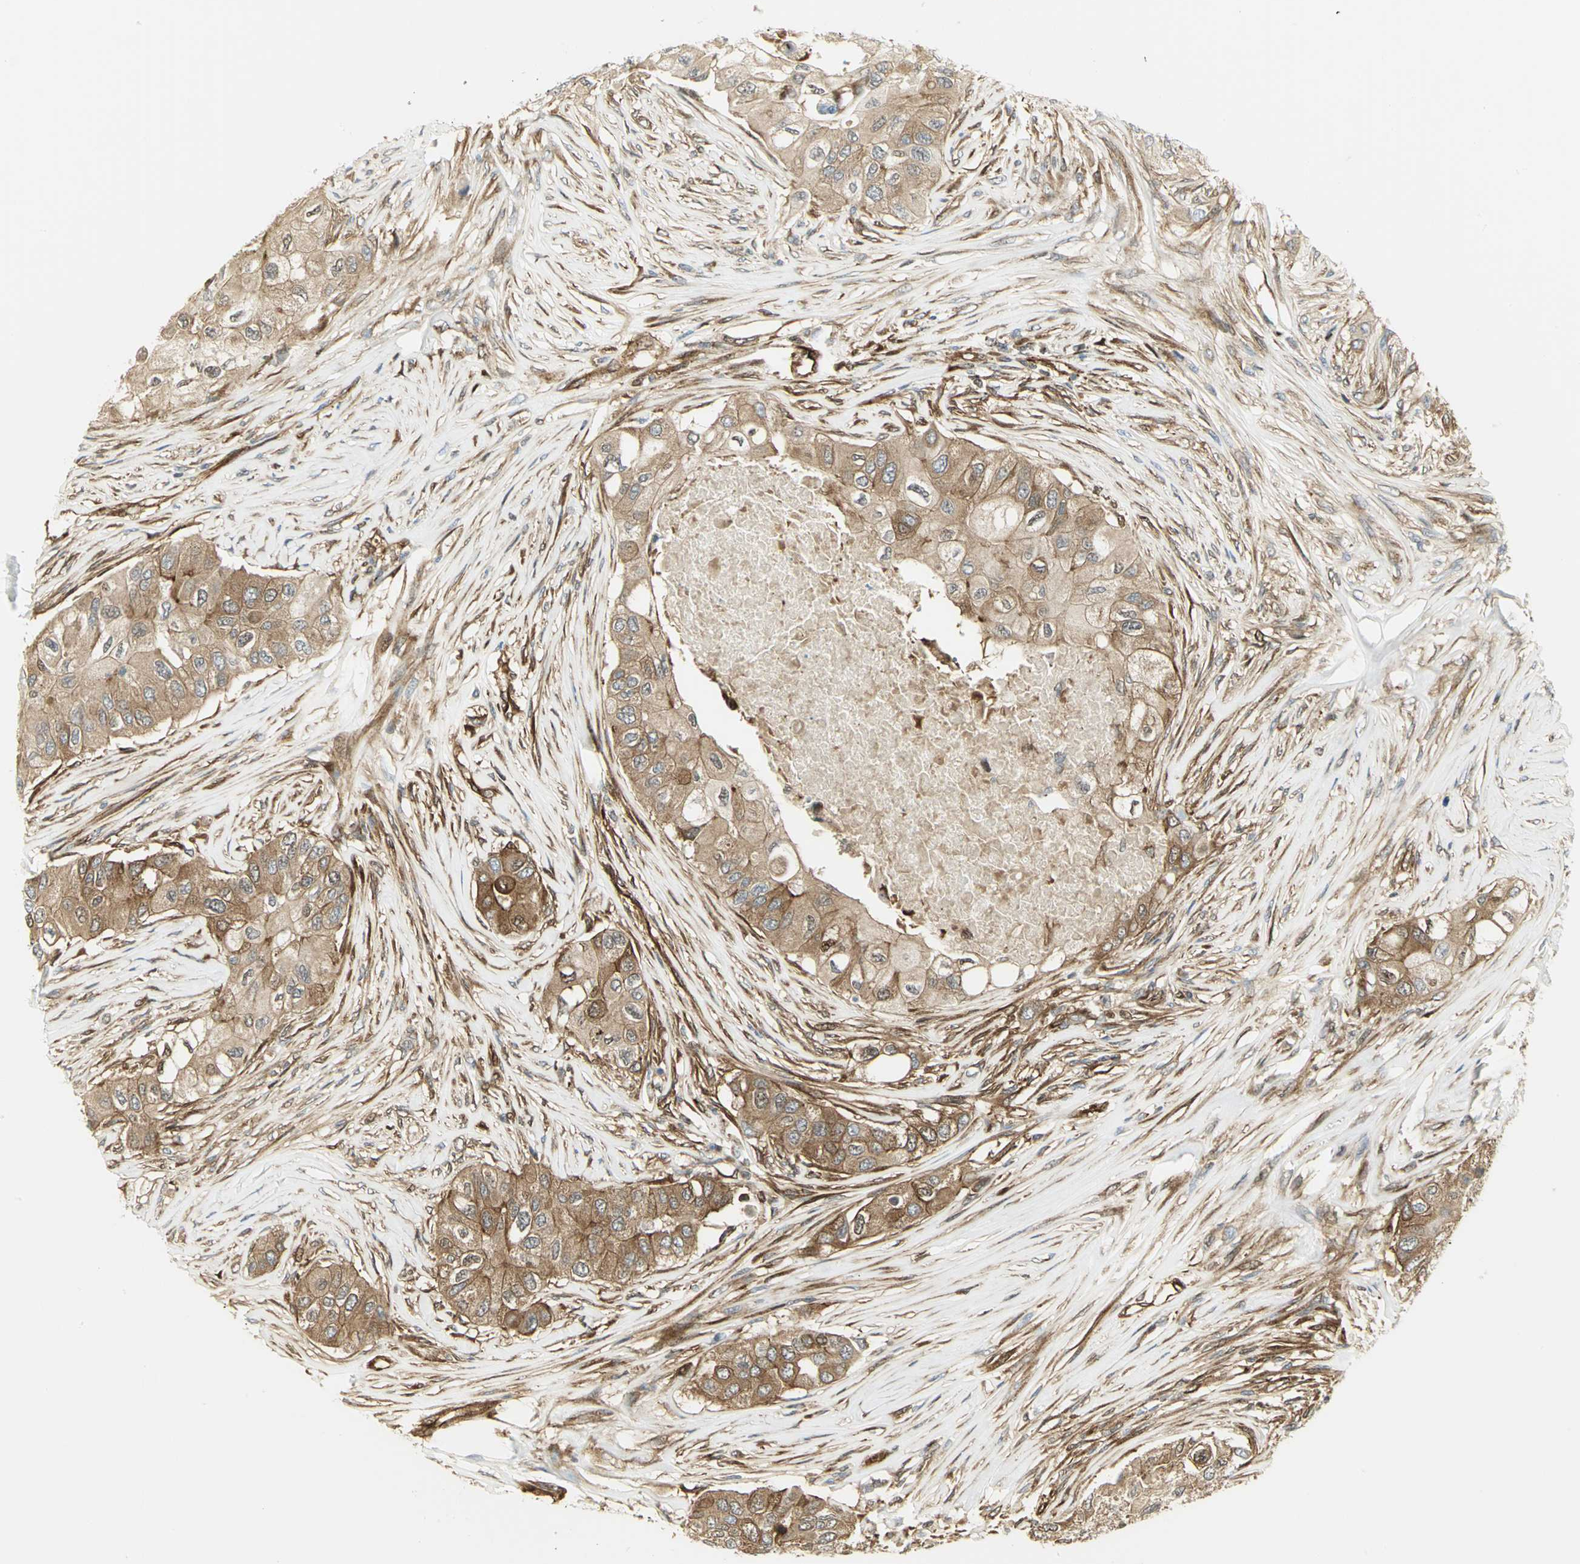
{"staining": {"intensity": "moderate", "quantity": ">75%", "location": "cytoplasmic/membranous,nuclear"}, "tissue": "breast cancer", "cell_type": "Tumor cells", "image_type": "cancer", "snomed": [{"axis": "morphology", "description": "Normal tissue, NOS"}, {"axis": "morphology", "description": "Duct carcinoma"}, {"axis": "topography", "description": "Breast"}], "caption": "Breast intraductal carcinoma stained for a protein (brown) demonstrates moderate cytoplasmic/membranous and nuclear positive positivity in approximately >75% of tumor cells.", "gene": "EEA1", "patient": {"sex": "female", "age": 49}}